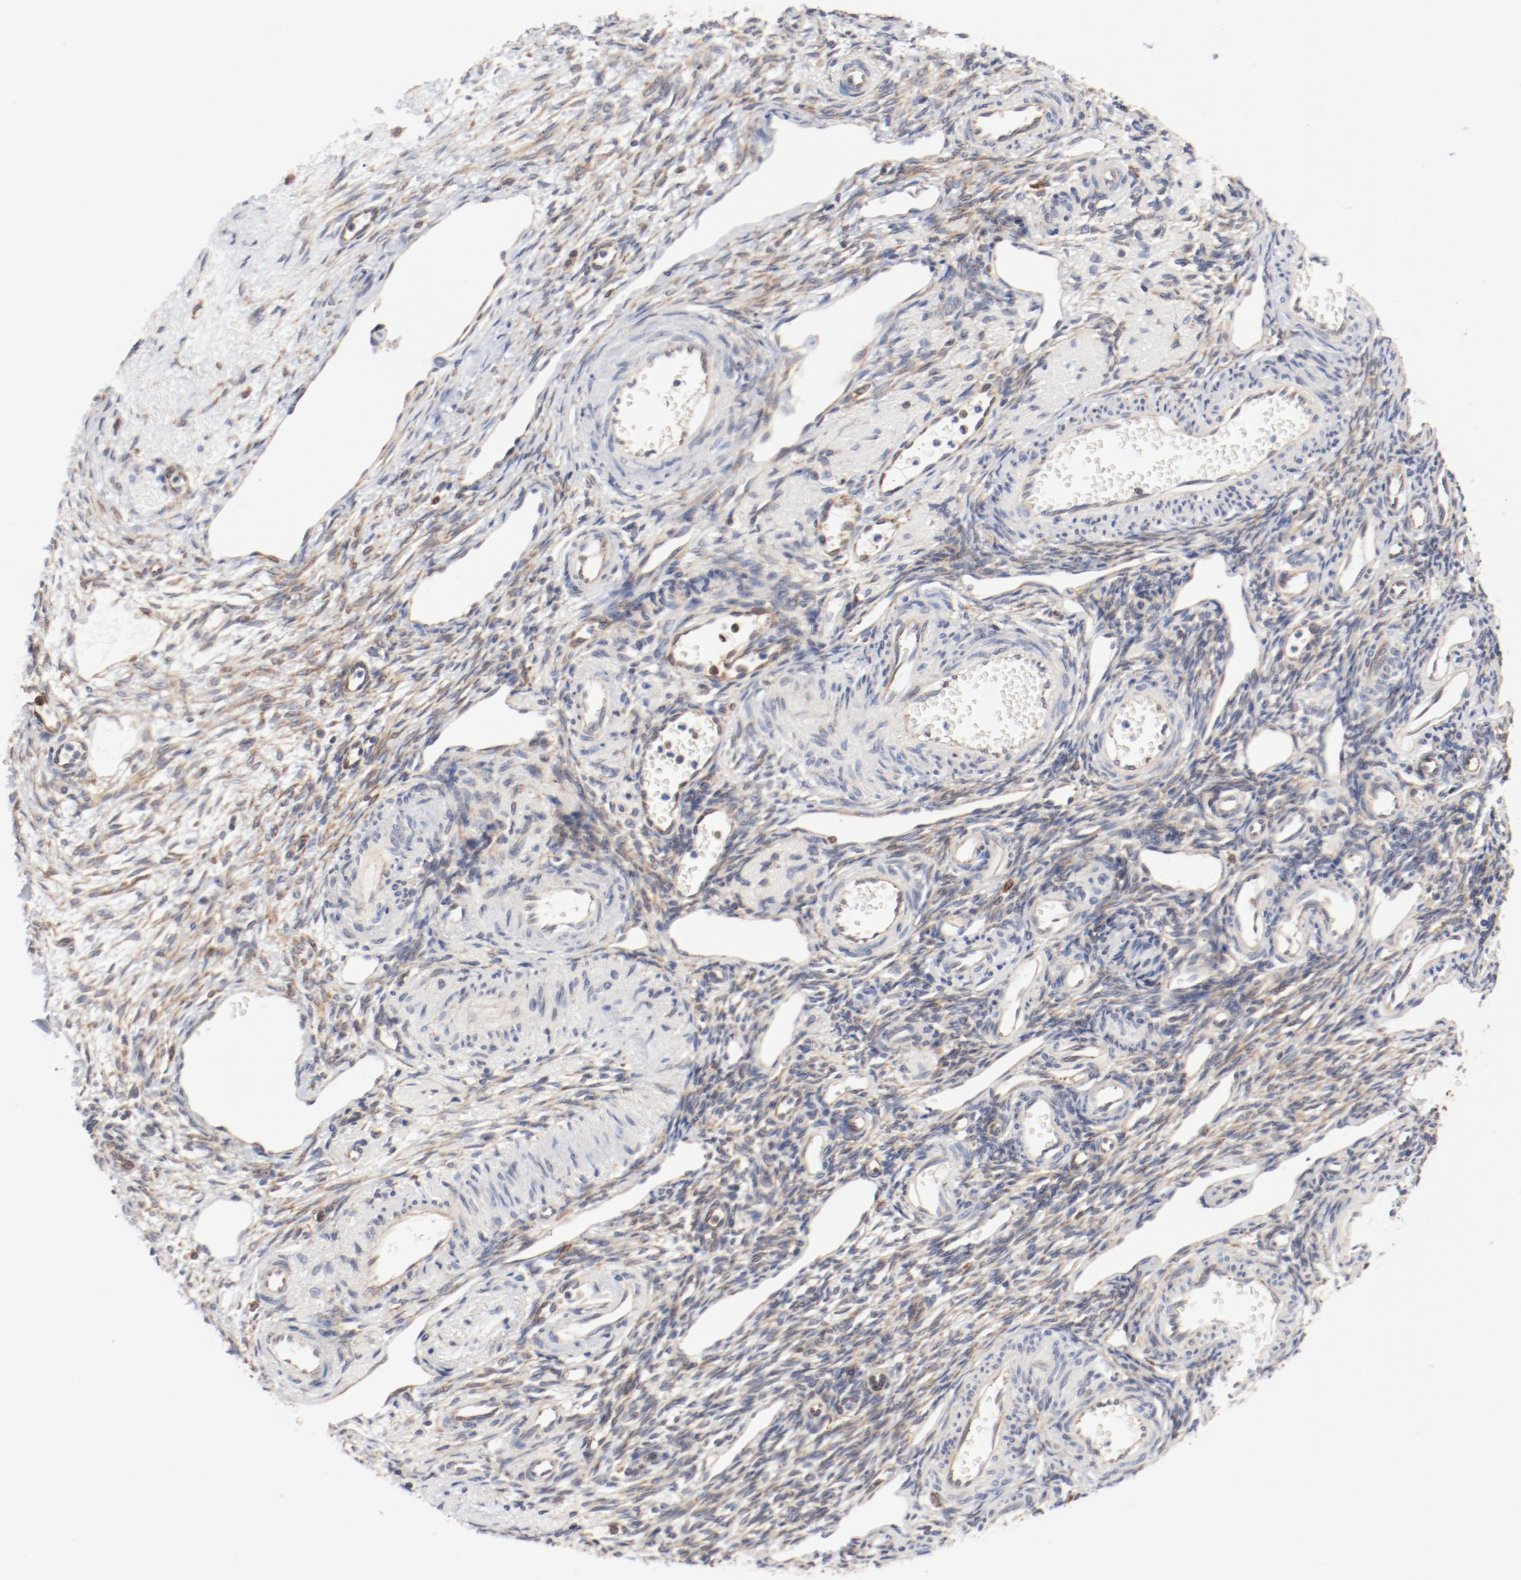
{"staining": {"intensity": "moderate", "quantity": "25%-75%", "location": "cytoplasmic/membranous"}, "tissue": "ovary", "cell_type": "Ovarian stroma cells", "image_type": "normal", "snomed": [{"axis": "morphology", "description": "Normal tissue, NOS"}, {"axis": "topography", "description": "Ovary"}], "caption": "Immunohistochemical staining of unremarkable human ovary reveals moderate cytoplasmic/membranous protein positivity in approximately 25%-75% of ovarian stroma cells. (DAB (3,3'-diaminobenzidine) IHC, brown staining for protein, blue staining for nuclei).", "gene": "PDPK1", "patient": {"sex": "female", "age": 33}}